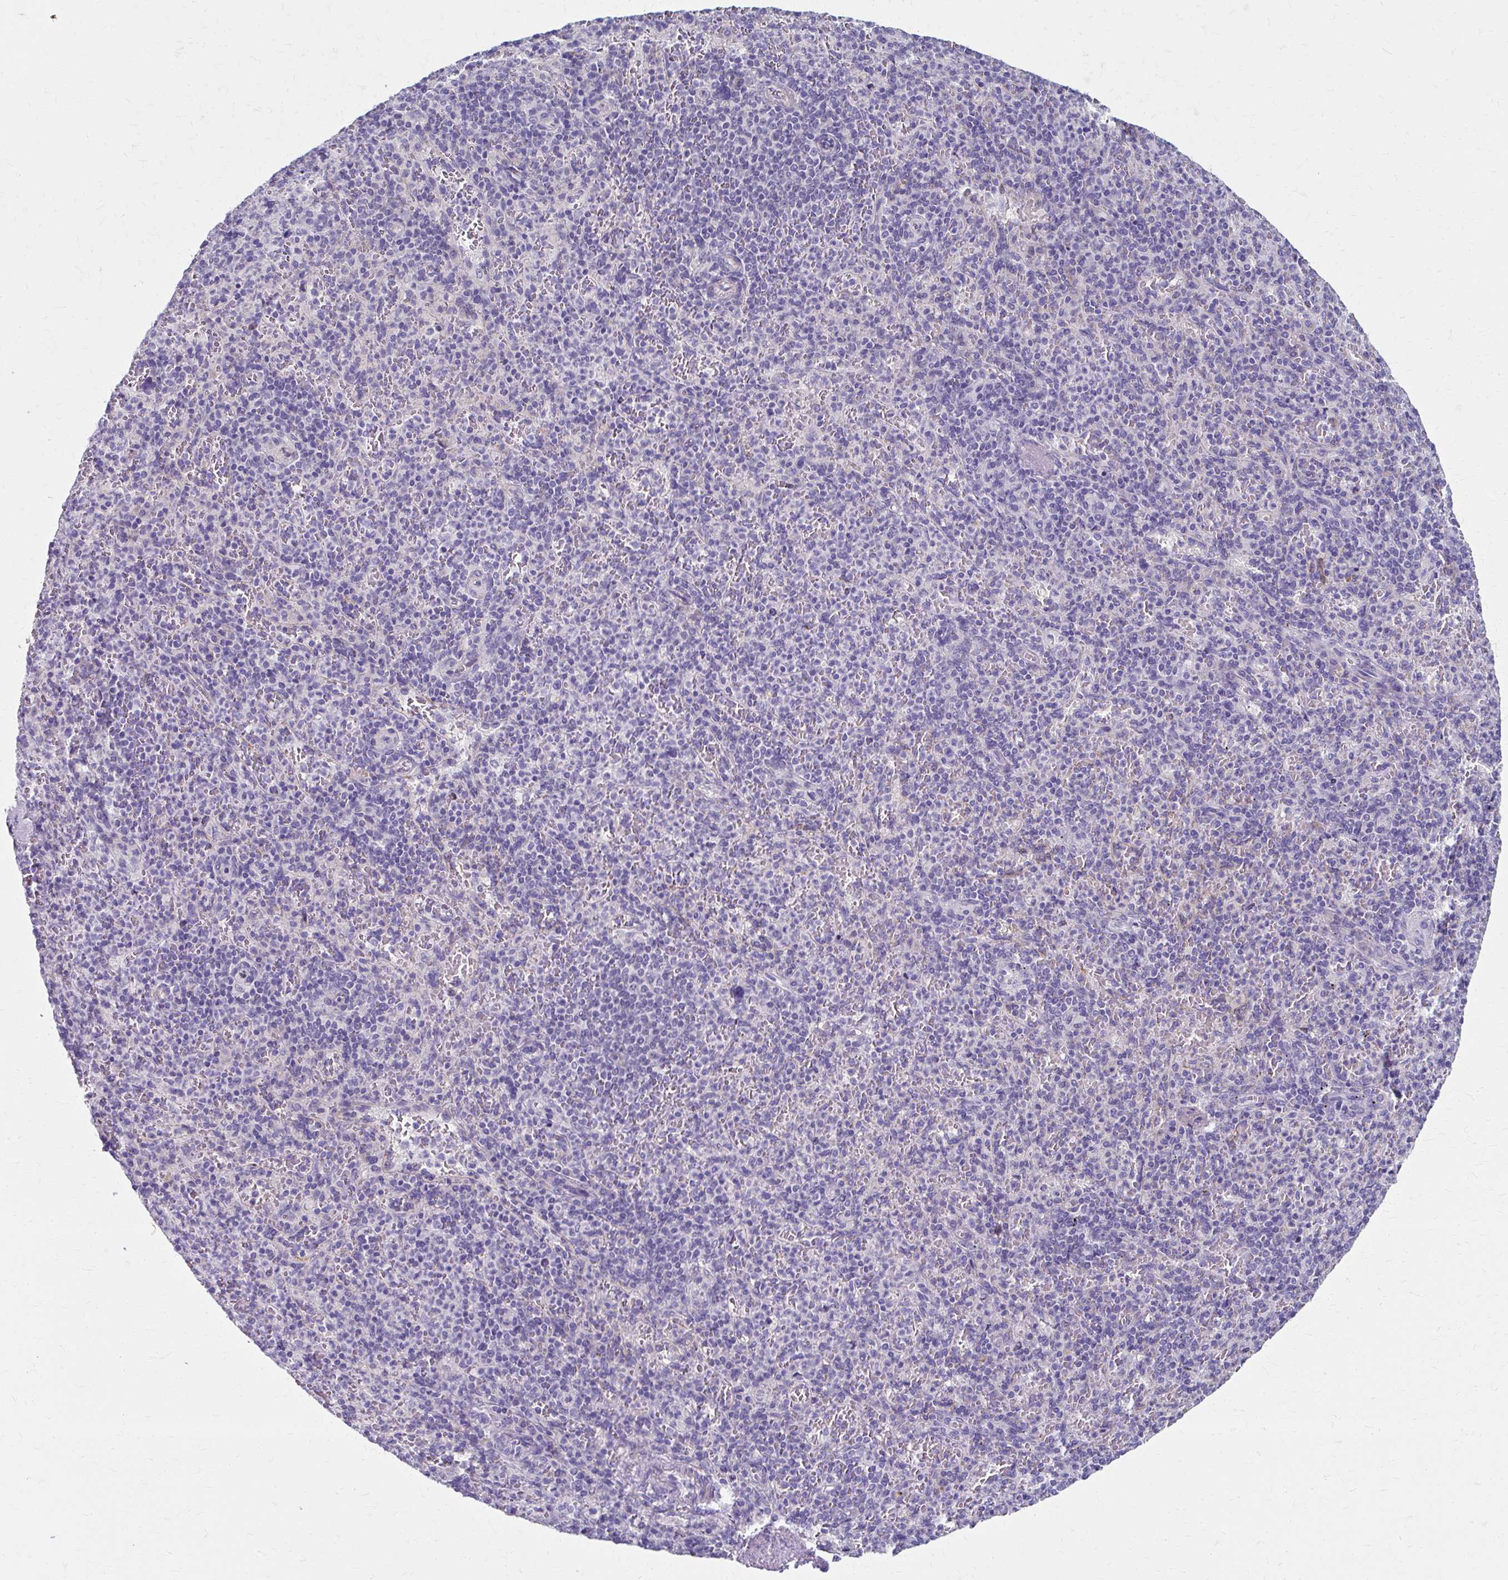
{"staining": {"intensity": "negative", "quantity": "none", "location": "none"}, "tissue": "spleen", "cell_type": "Cells in red pulp", "image_type": "normal", "snomed": [{"axis": "morphology", "description": "Normal tissue, NOS"}, {"axis": "topography", "description": "Spleen"}], "caption": "Immunohistochemistry image of benign human spleen stained for a protein (brown), which shows no staining in cells in red pulp. (DAB immunohistochemistry, high magnification).", "gene": "ZNF555", "patient": {"sex": "female", "age": 74}}